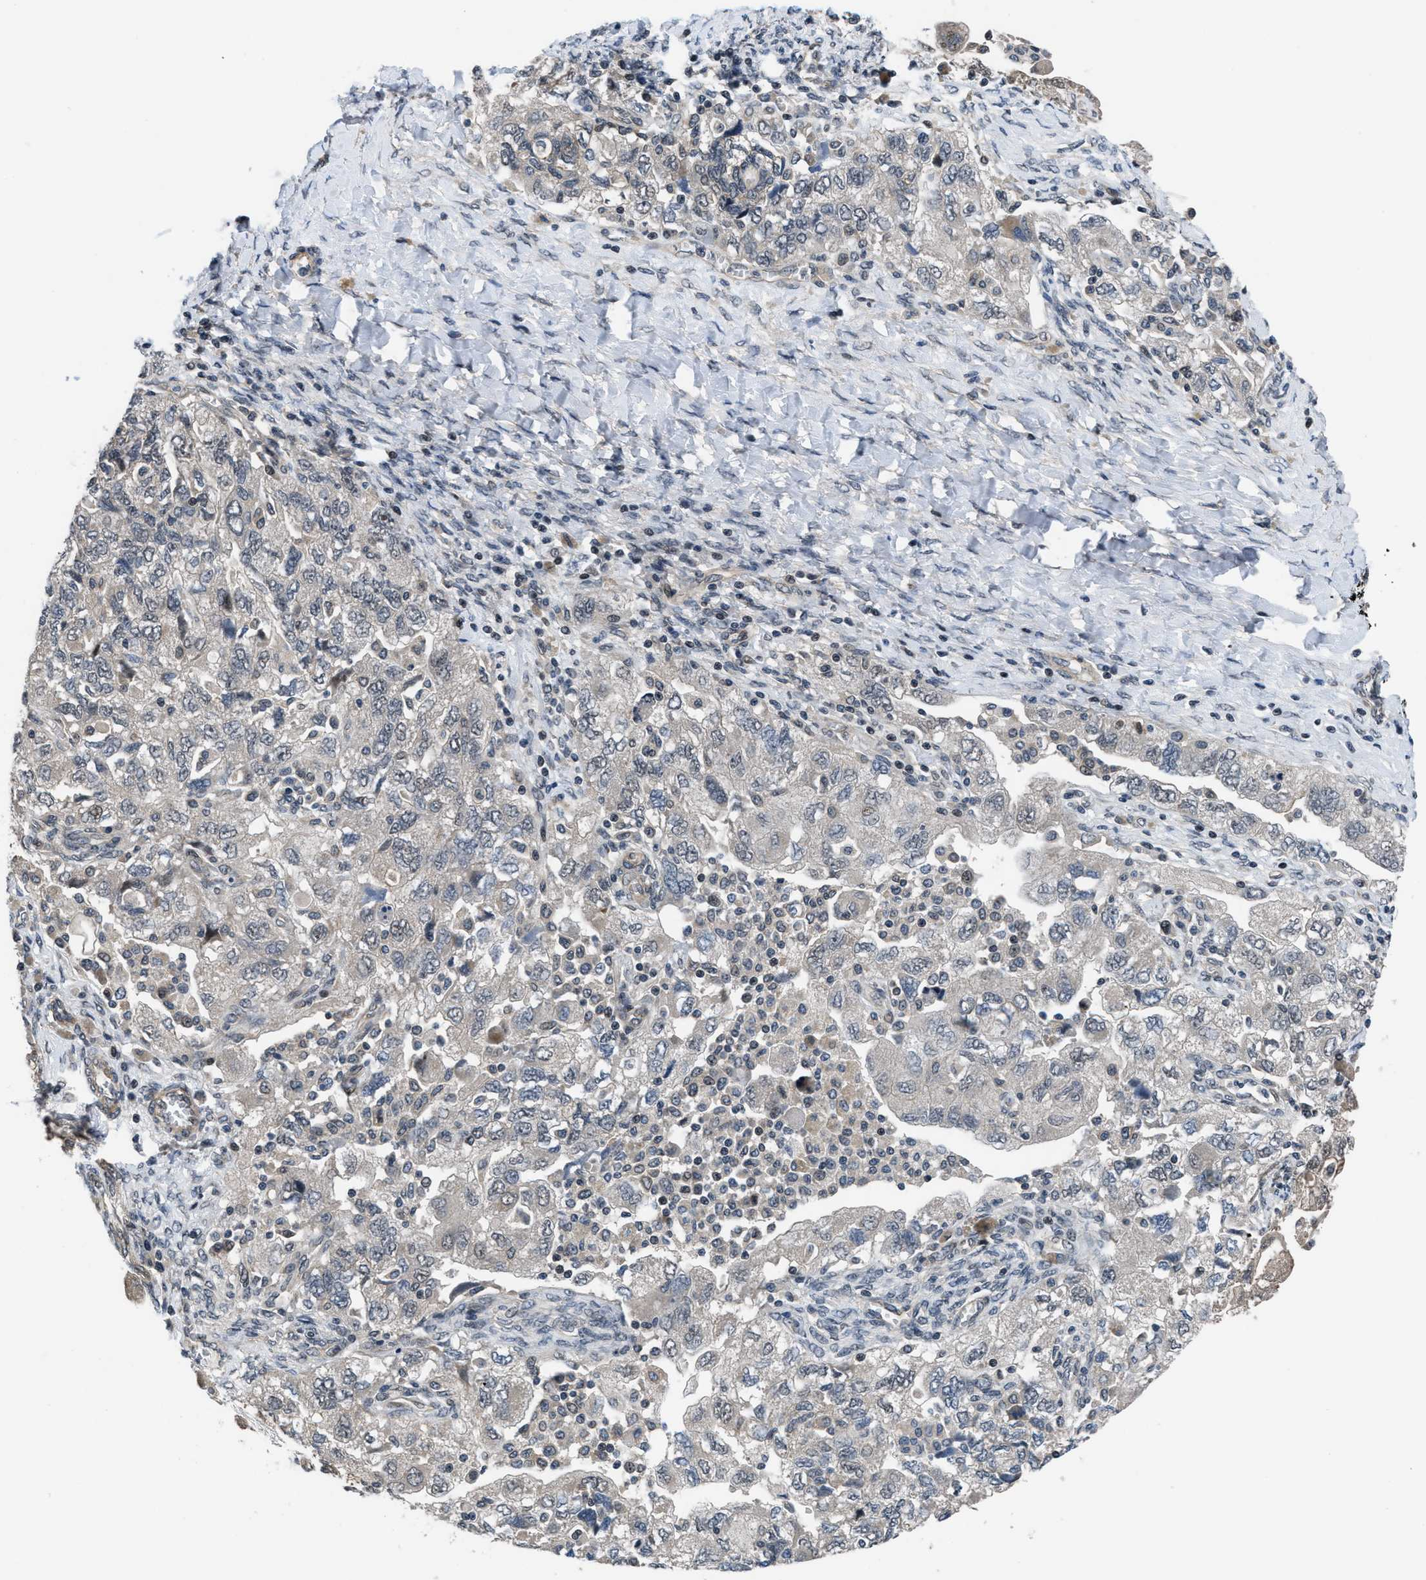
{"staining": {"intensity": "weak", "quantity": "25%-75%", "location": "cytoplasmic/membranous,nuclear"}, "tissue": "ovarian cancer", "cell_type": "Tumor cells", "image_type": "cancer", "snomed": [{"axis": "morphology", "description": "Carcinoma, NOS"}, {"axis": "morphology", "description": "Cystadenocarcinoma, serous, NOS"}, {"axis": "topography", "description": "Ovary"}], "caption": "Protein expression analysis of serous cystadenocarcinoma (ovarian) exhibits weak cytoplasmic/membranous and nuclear staining in about 25%-75% of tumor cells. The staining was performed using DAB, with brown indicating positive protein expression. Nuclei are stained blue with hematoxylin.", "gene": "SETD5", "patient": {"sex": "female", "age": 69}}